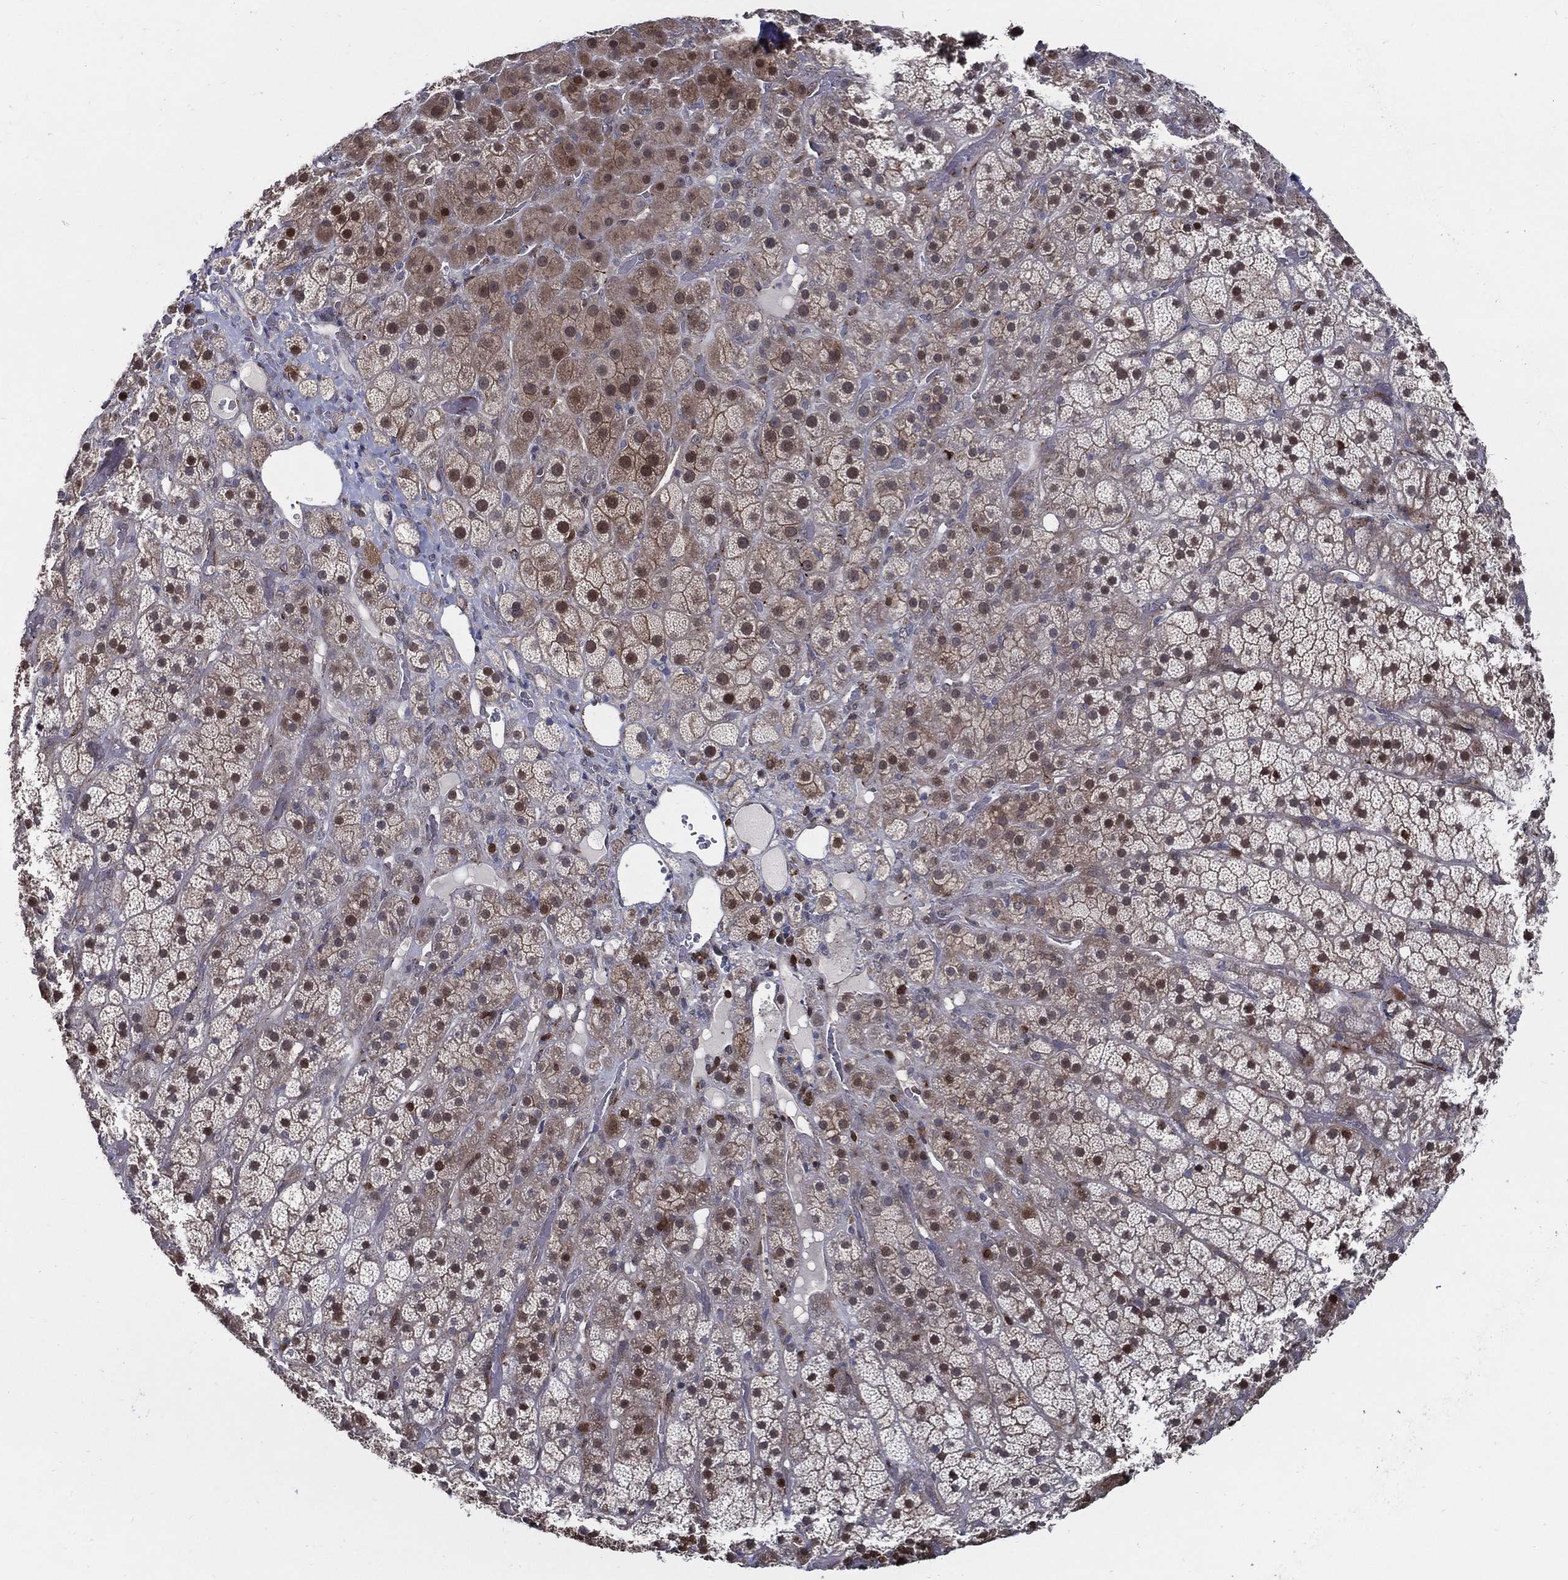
{"staining": {"intensity": "strong", "quantity": "<25%", "location": "cytoplasmic/membranous,nuclear"}, "tissue": "adrenal gland", "cell_type": "Glandular cells", "image_type": "normal", "snomed": [{"axis": "morphology", "description": "Normal tissue, NOS"}, {"axis": "topography", "description": "Adrenal gland"}], "caption": "Protein expression analysis of unremarkable adrenal gland displays strong cytoplasmic/membranous,nuclear staining in approximately <25% of glandular cells.", "gene": "ARHGAP11A", "patient": {"sex": "male", "age": 57}}